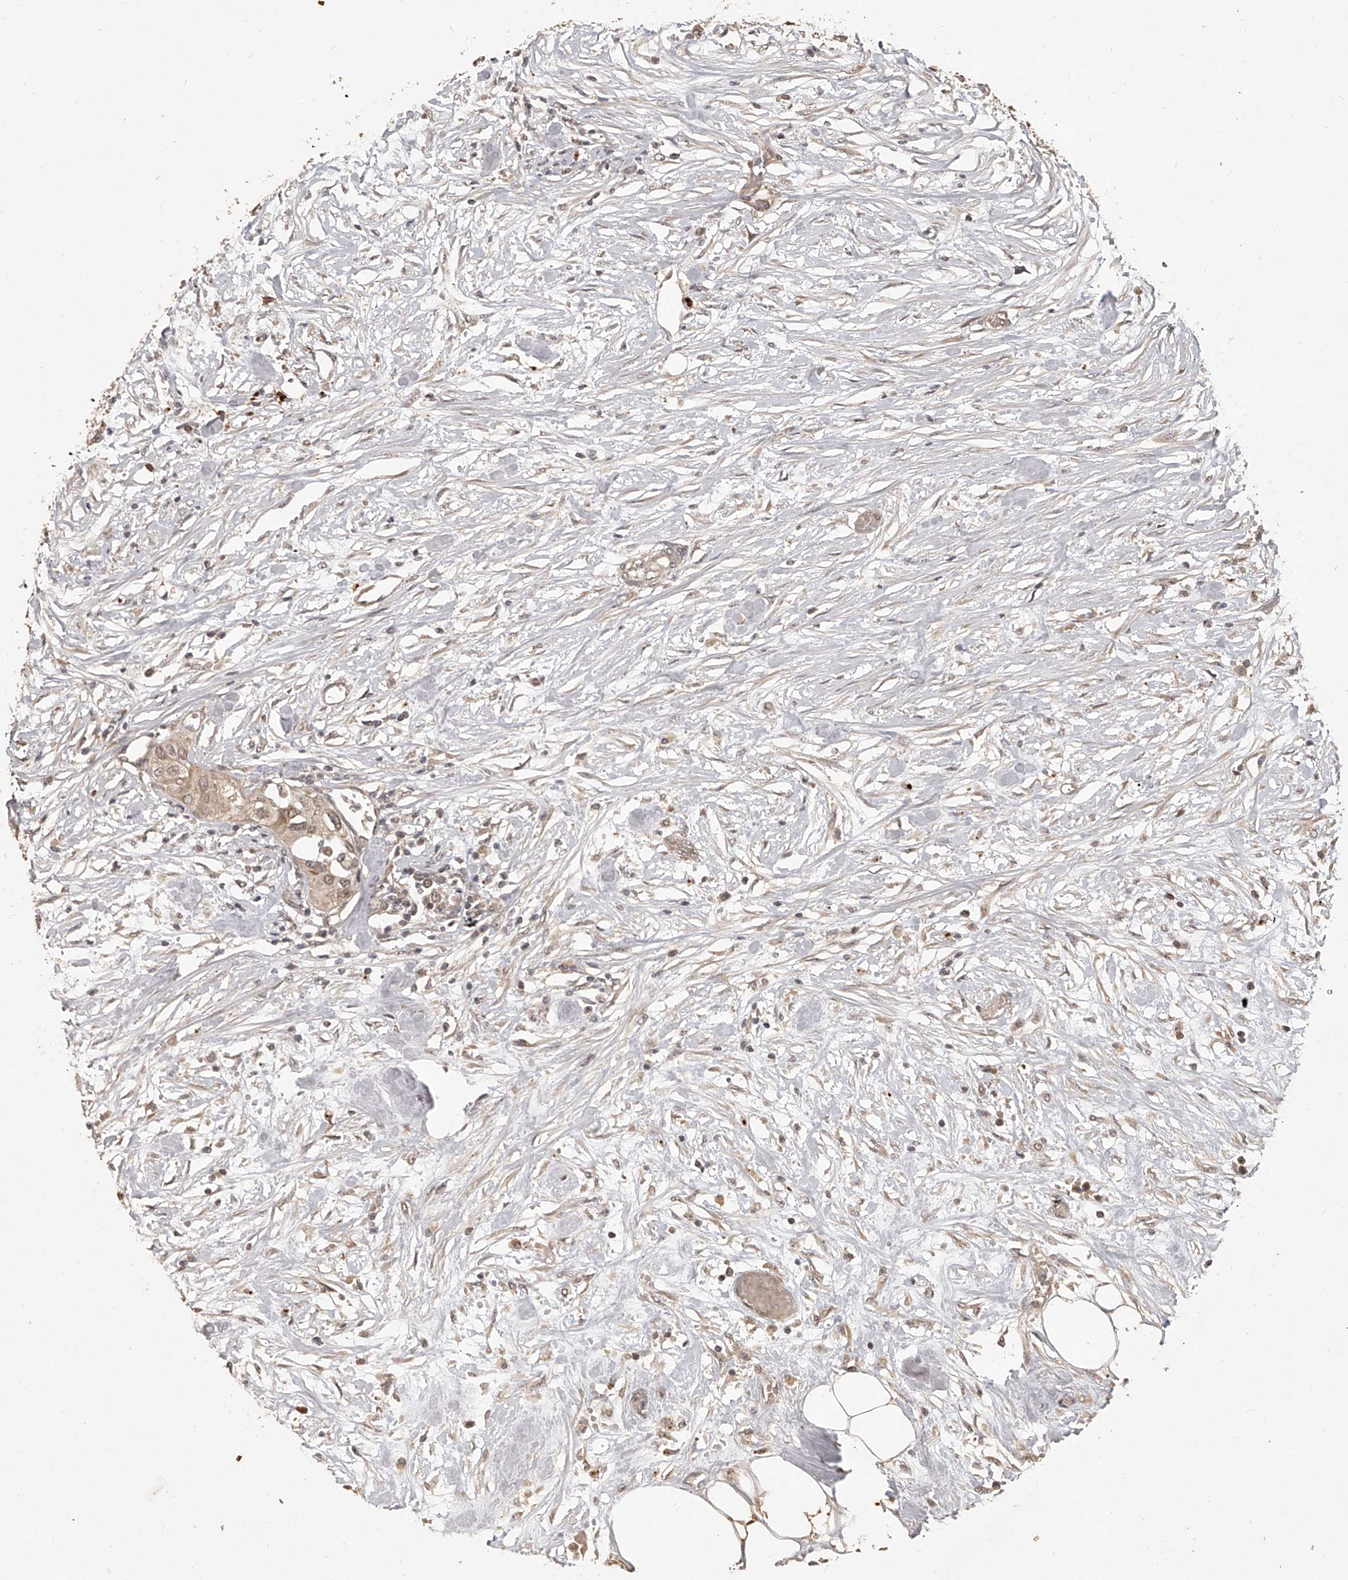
{"staining": {"intensity": "weak", "quantity": "25%-75%", "location": "cytoplasmic/membranous,nuclear"}, "tissue": "urothelial cancer", "cell_type": "Tumor cells", "image_type": "cancer", "snomed": [{"axis": "morphology", "description": "Urothelial carcinoma, High grade"}, {"axis": "topography", "description": "Urinary bladder"}], "caption": "Immunohistochemical staining of urothelial carcinoma (high-grade) reveals low levels of weak cytoplasmic/membranous and nuclear protein positivity in about 25%-75% of tumor cells.", "gene": "SLC37A1", "patient": {"sex": "male", "age": 64}}